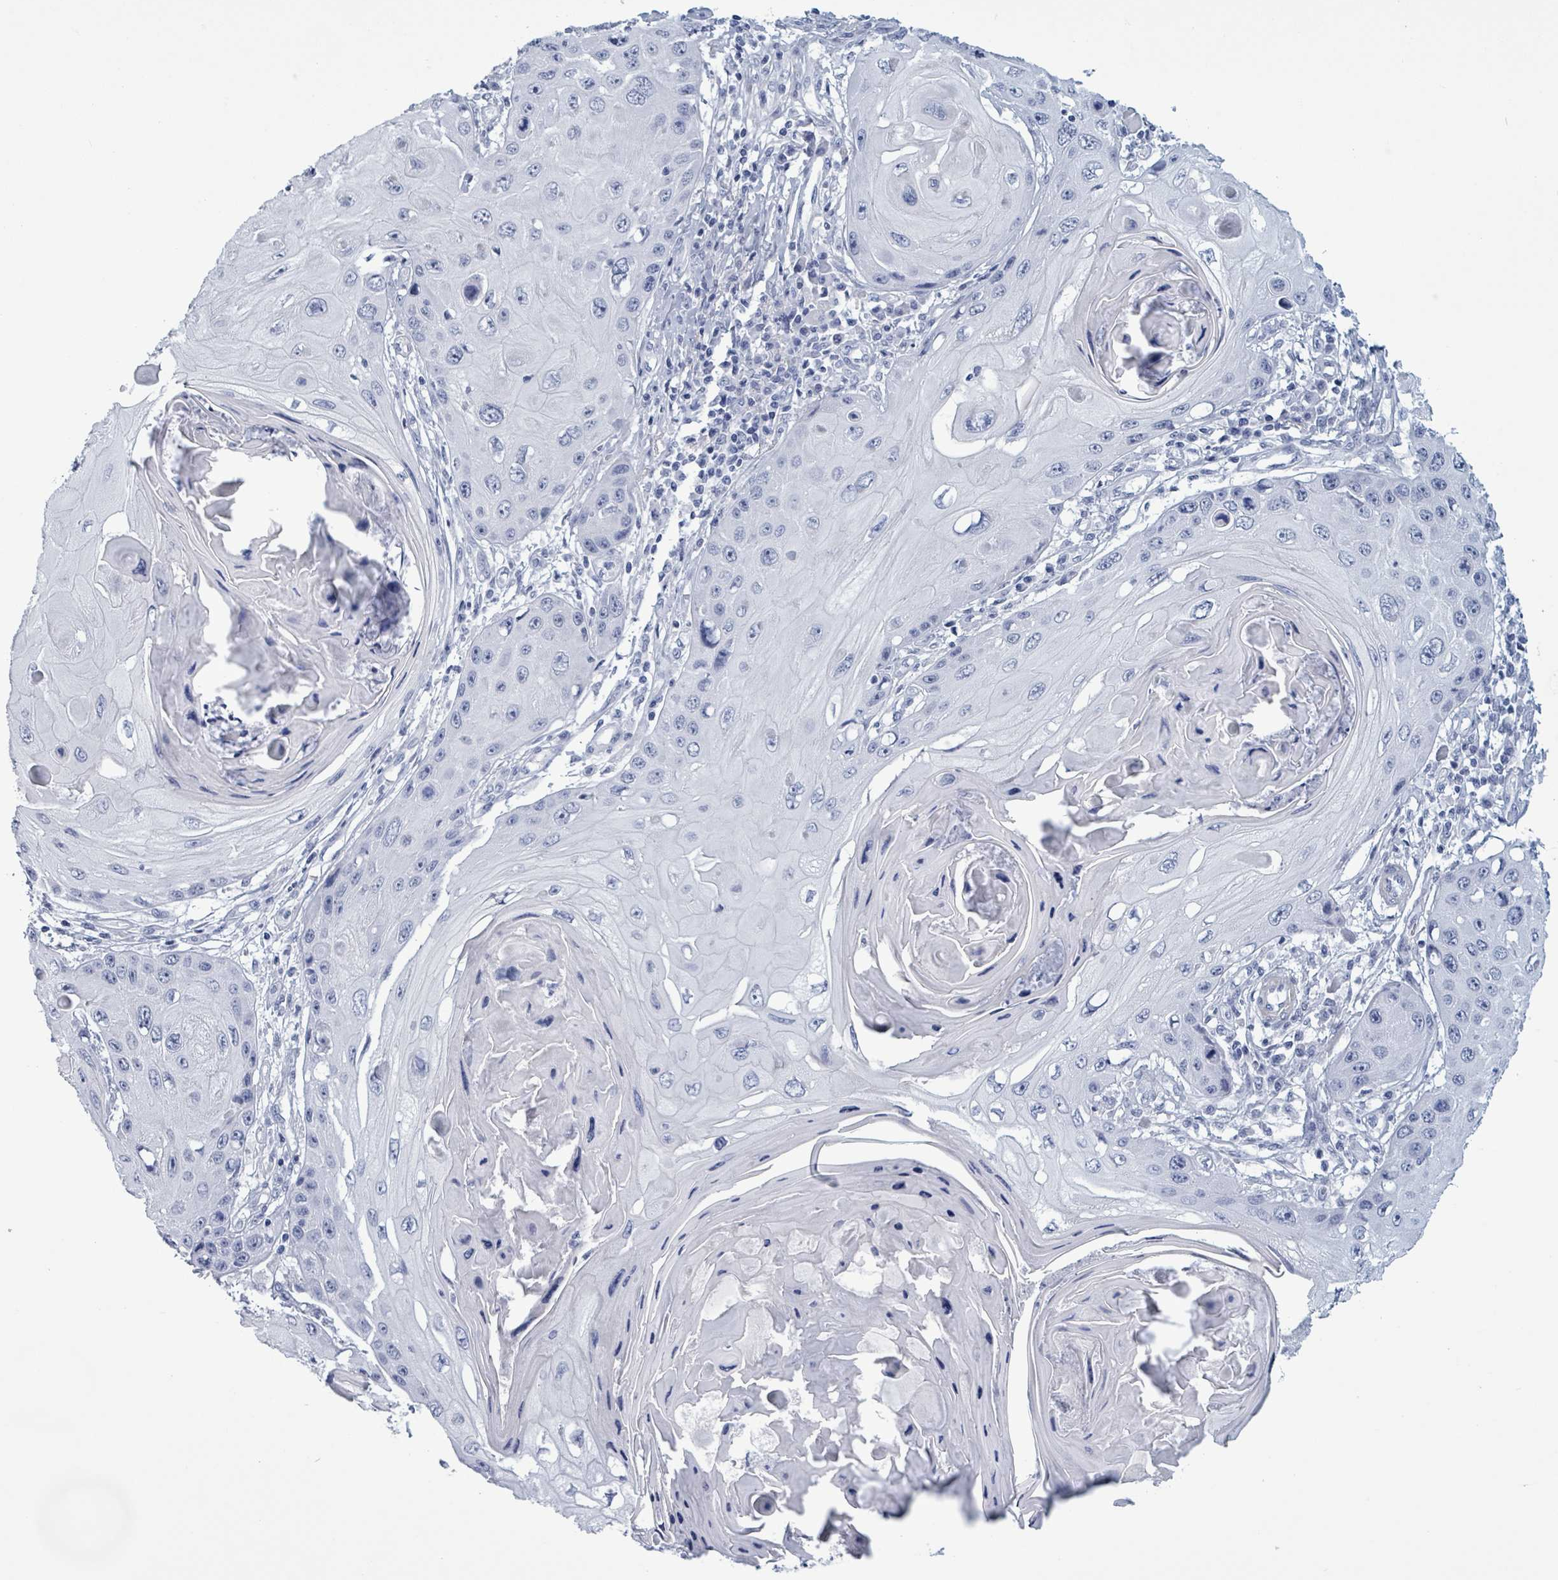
{"staining": {"intensity": "negative", "quantity": "none", "location": "none"}, "tissue": "skin cancer", "cell_type": "Tumor cells", "image_type": "cancer", "snomed": [{"axis": "morphology", "description": "Squamous cell carcinoma, NOS"}, {"axis": "topography", "description": "Skin"}, {"axis": "topography", "description": "Vulva"}], "caption": "Human skin cancer (squamous cell carcinoma) stained for a protein using immunohistochemistry (IHC) reveals no staining in tumor cells.", "gene": "ZNF771", "patient": {"sex": "female", "age": 44}}